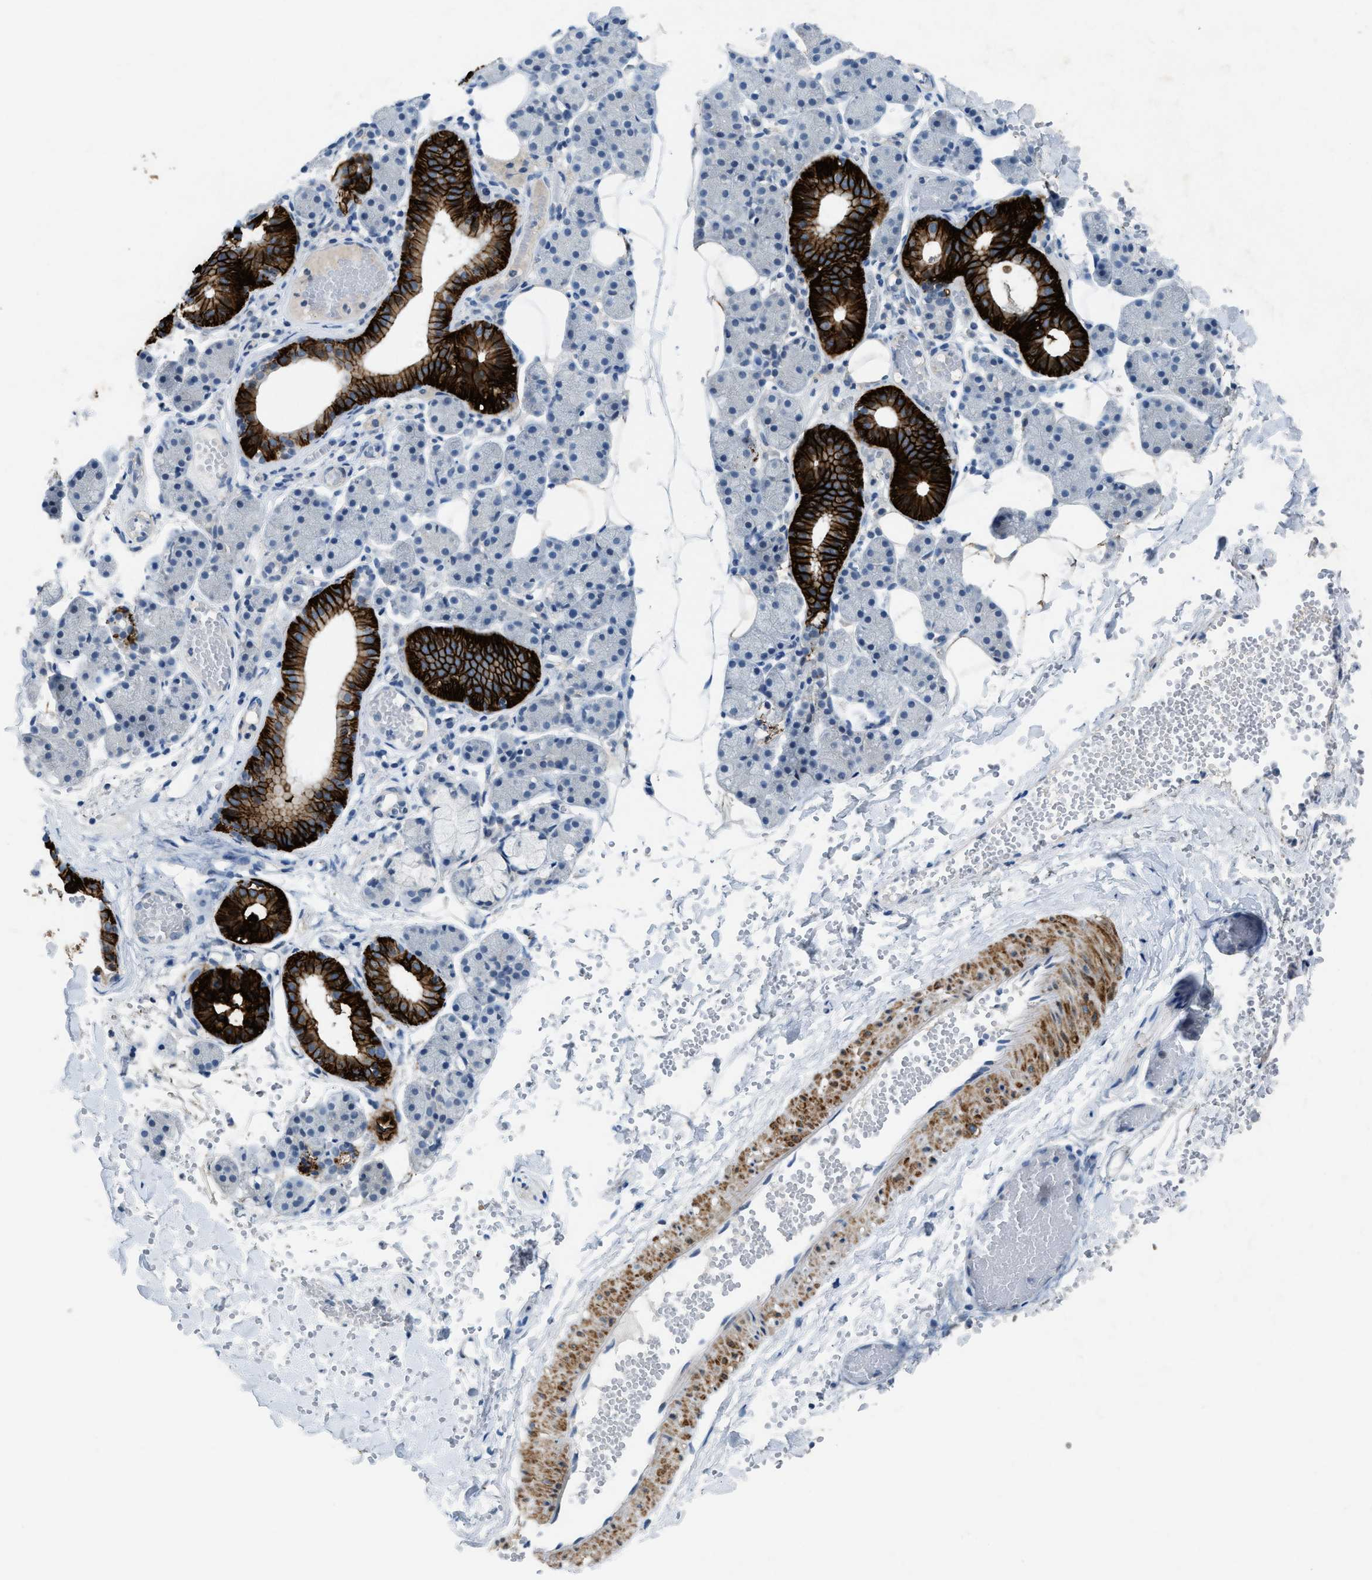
{"staining": {"intensity": "strong", "quantity": "<25%", "location": "cytoplasmic/membranous"}, "tissue": "salivary gland", "cell_type": "Glandular cells", "image_type": "normal", "snomed": [{"axis": "morphology", "description": "Normal tissue, NOS"}, {"axis": "topography", "description": "Salivary gland"}], "caption": "This micrograph displays immunohistochemistry (IHC) staining of unremarkable salivary gland, with medium strong cytoplasmic/membranous expression in about <25% of glandular cells.", "gene": "SLC5A5", "patient": {"sex": "female", "age": 33}}